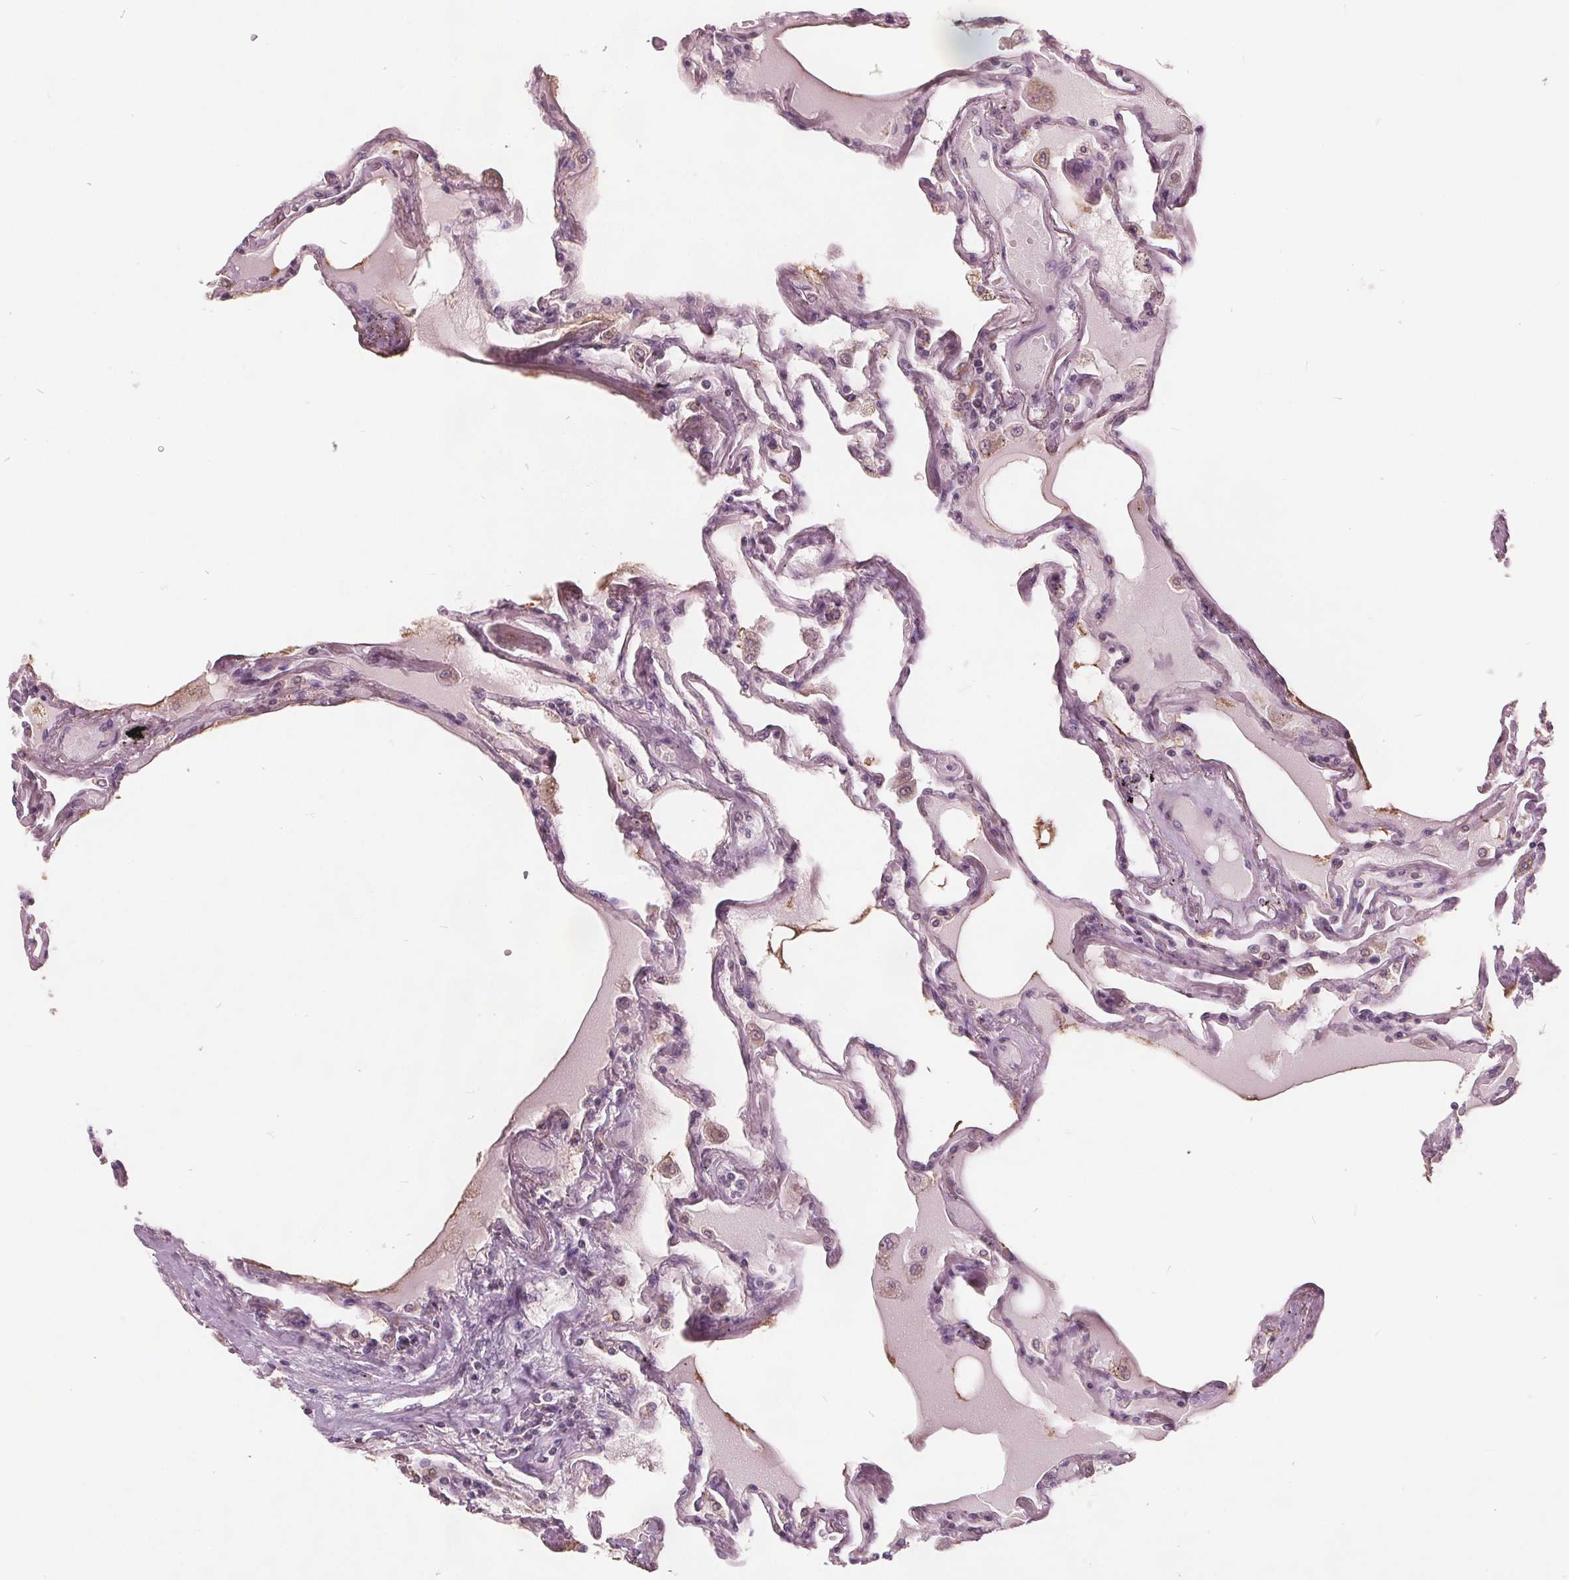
{"staining": {"intensity": "negative", "quantity": "none", "location": "none"}, "tissue": "lung", "cell_type": "Alveolar cells", "image_type": "normal", "snomed": [{"axis": "morphology", "description": "Normal tissue, NOS"}, {"axis": "morphology", "description": "Adenocarcinoma, NOS"}, {"axis": "topography", "description": "Cartilage tissue"}, {"axis": "topography", "description": "Lung"}], "caption": "Immunohistochemical staining of unremarkable lung displays no significant staining in alveolar cells.", "gene": "ECI2", "patient": {"sex": "female", "age": 67}}